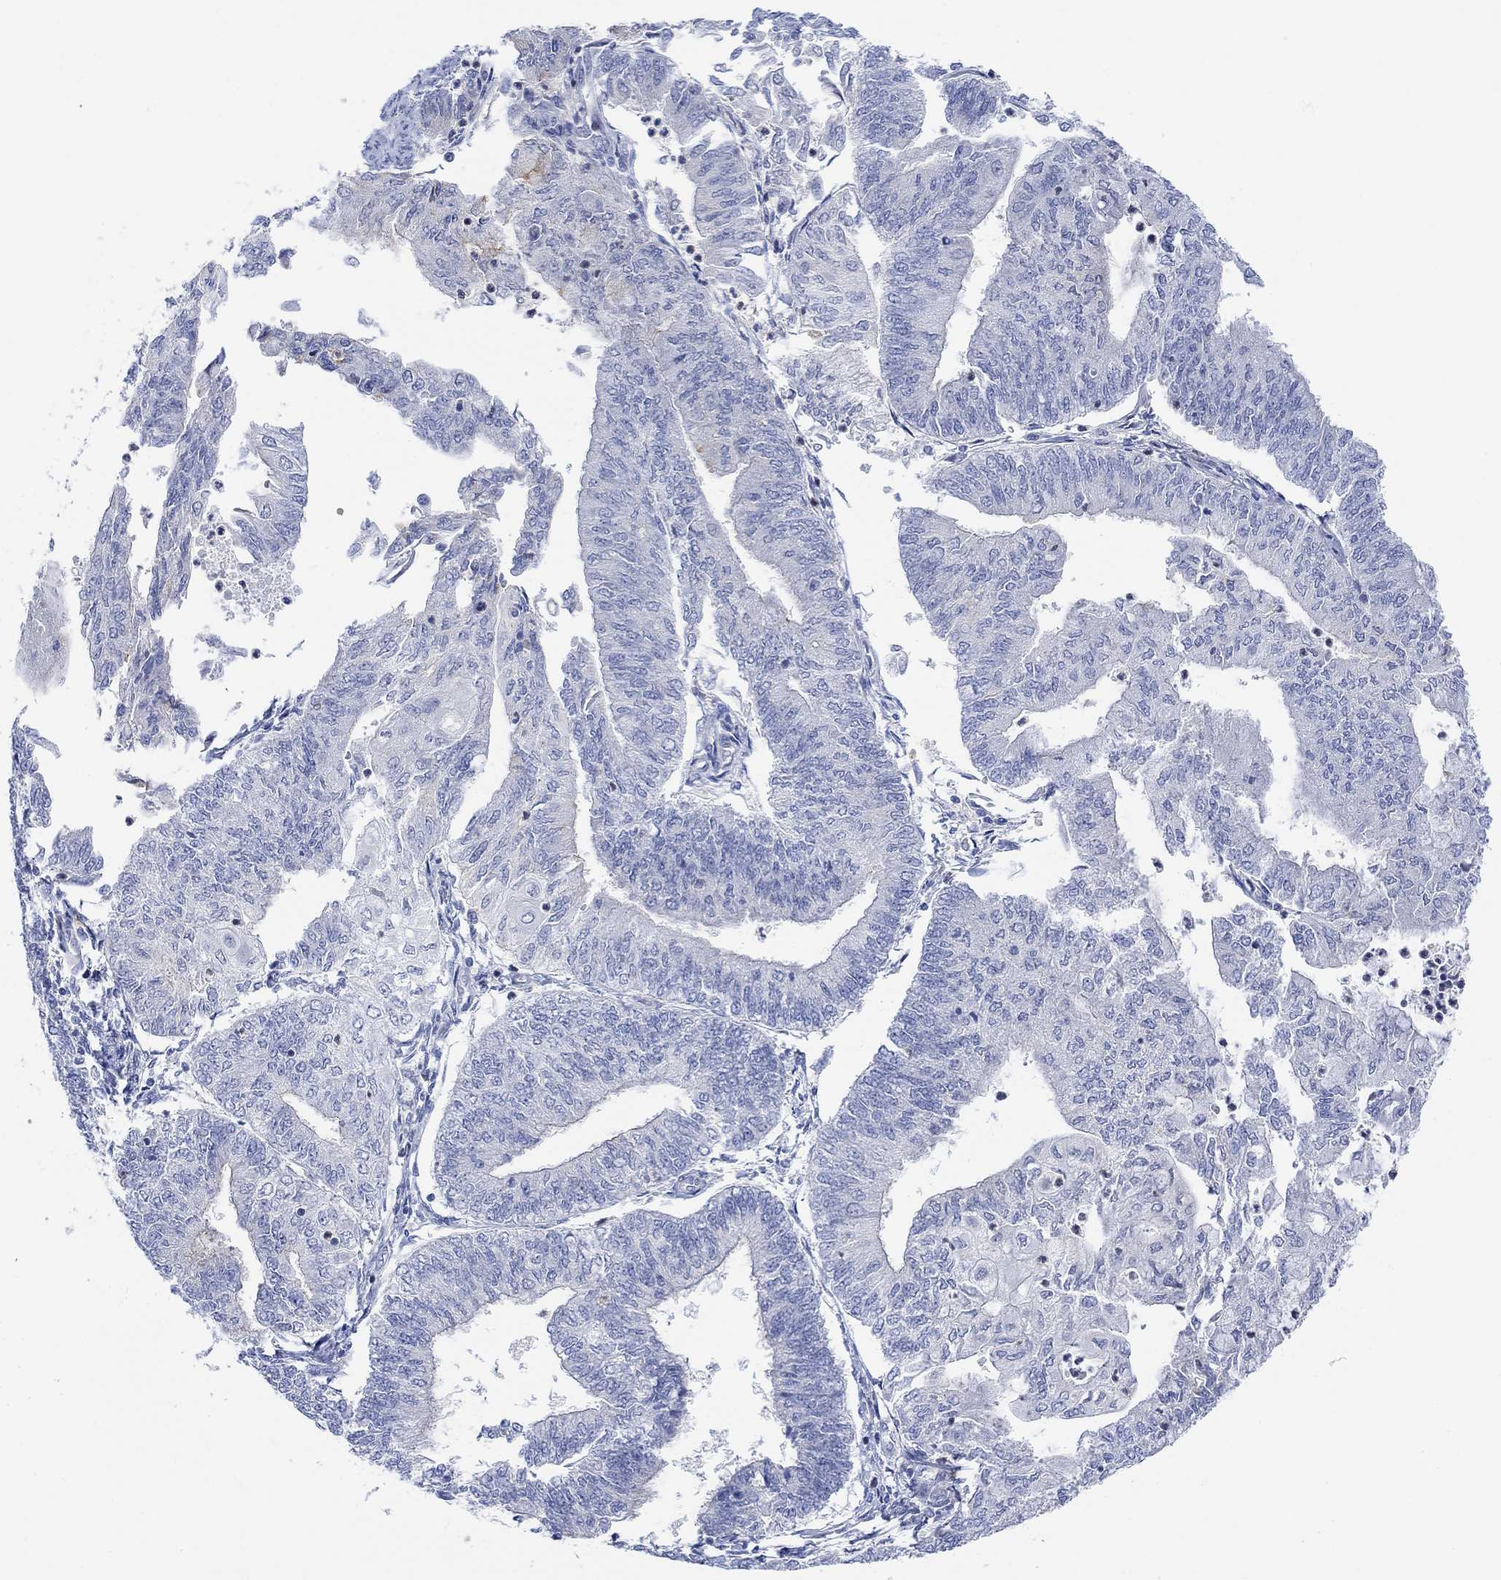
{"staining": {"intensity": "negative", "quantity": "none", "location": "none"}, "tissue": "endometrial cancer", "cell_type": "Tumor cells", "image_type": "cancer", "snomed": [{"axis": "morphology", "description": "Adenocarcinoma, NOS"}, {"axis": "topography", "description": "Endometrium"}], "caption": "Tumor cells are negative for protein expression in human endometrial cancer.", "gene": "ACSL1", "patient": {"sex": "female", "age": 59}}